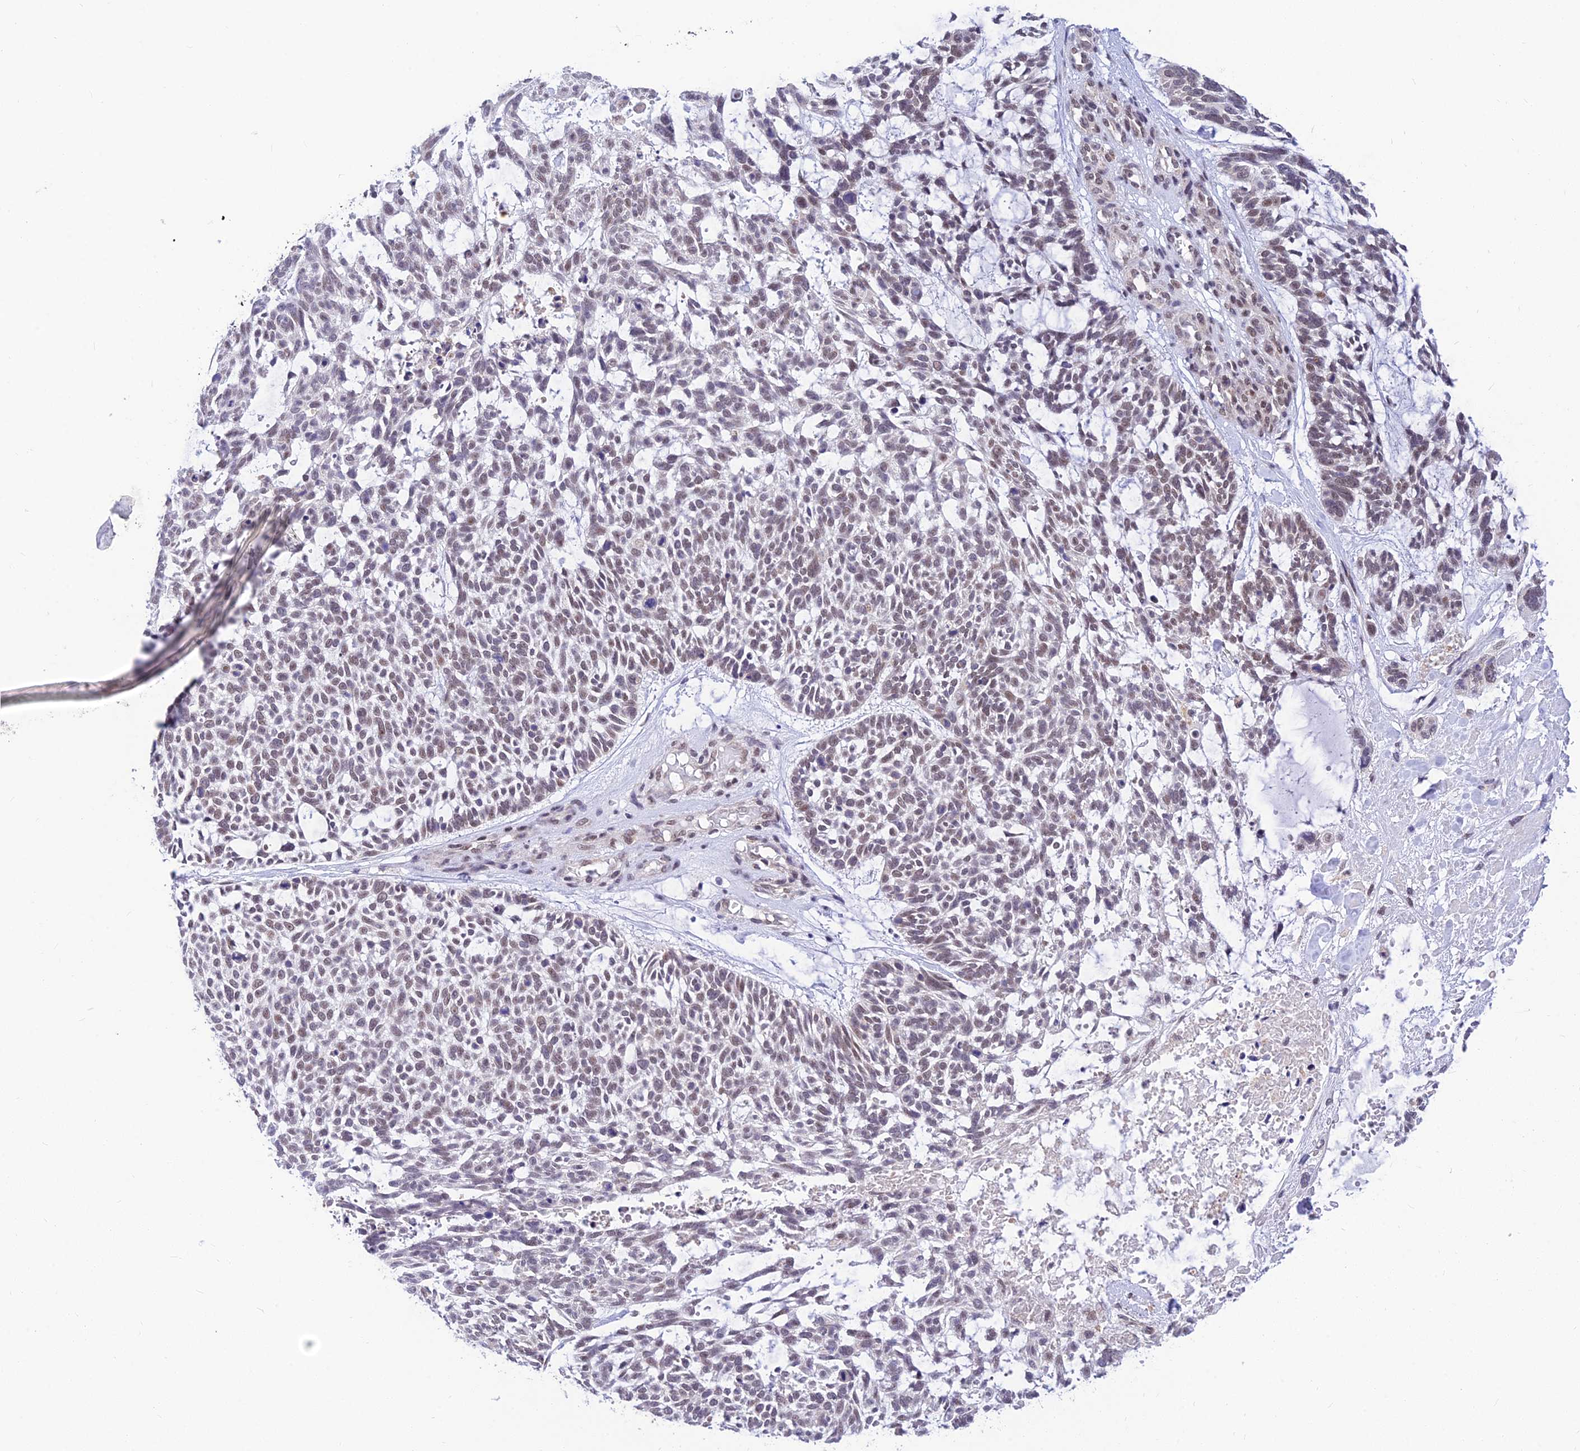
{"staining": {"intensity": "weak", "quantity": ">75%", "location": "nuclear"}, "tissue": "skin cancer", "cell_type": "Tumor cells", "image_type": "cancer", "snomed": [{"axis": "morphology", "description": "Basal cell carcinoma"}, {"axis": "topography", "description": "Skin"}], "caption": "Immunohistochemistry photomicrograph of neoplastic tissue: skin cancer stained using IHC demonstrates low levels of weak protein expression localized specifically in the nuclear of tumor cells, appearing as a nuclear brown color.", "gene": "C2orf49", "patient": {"sex": "male", "age": 88}}